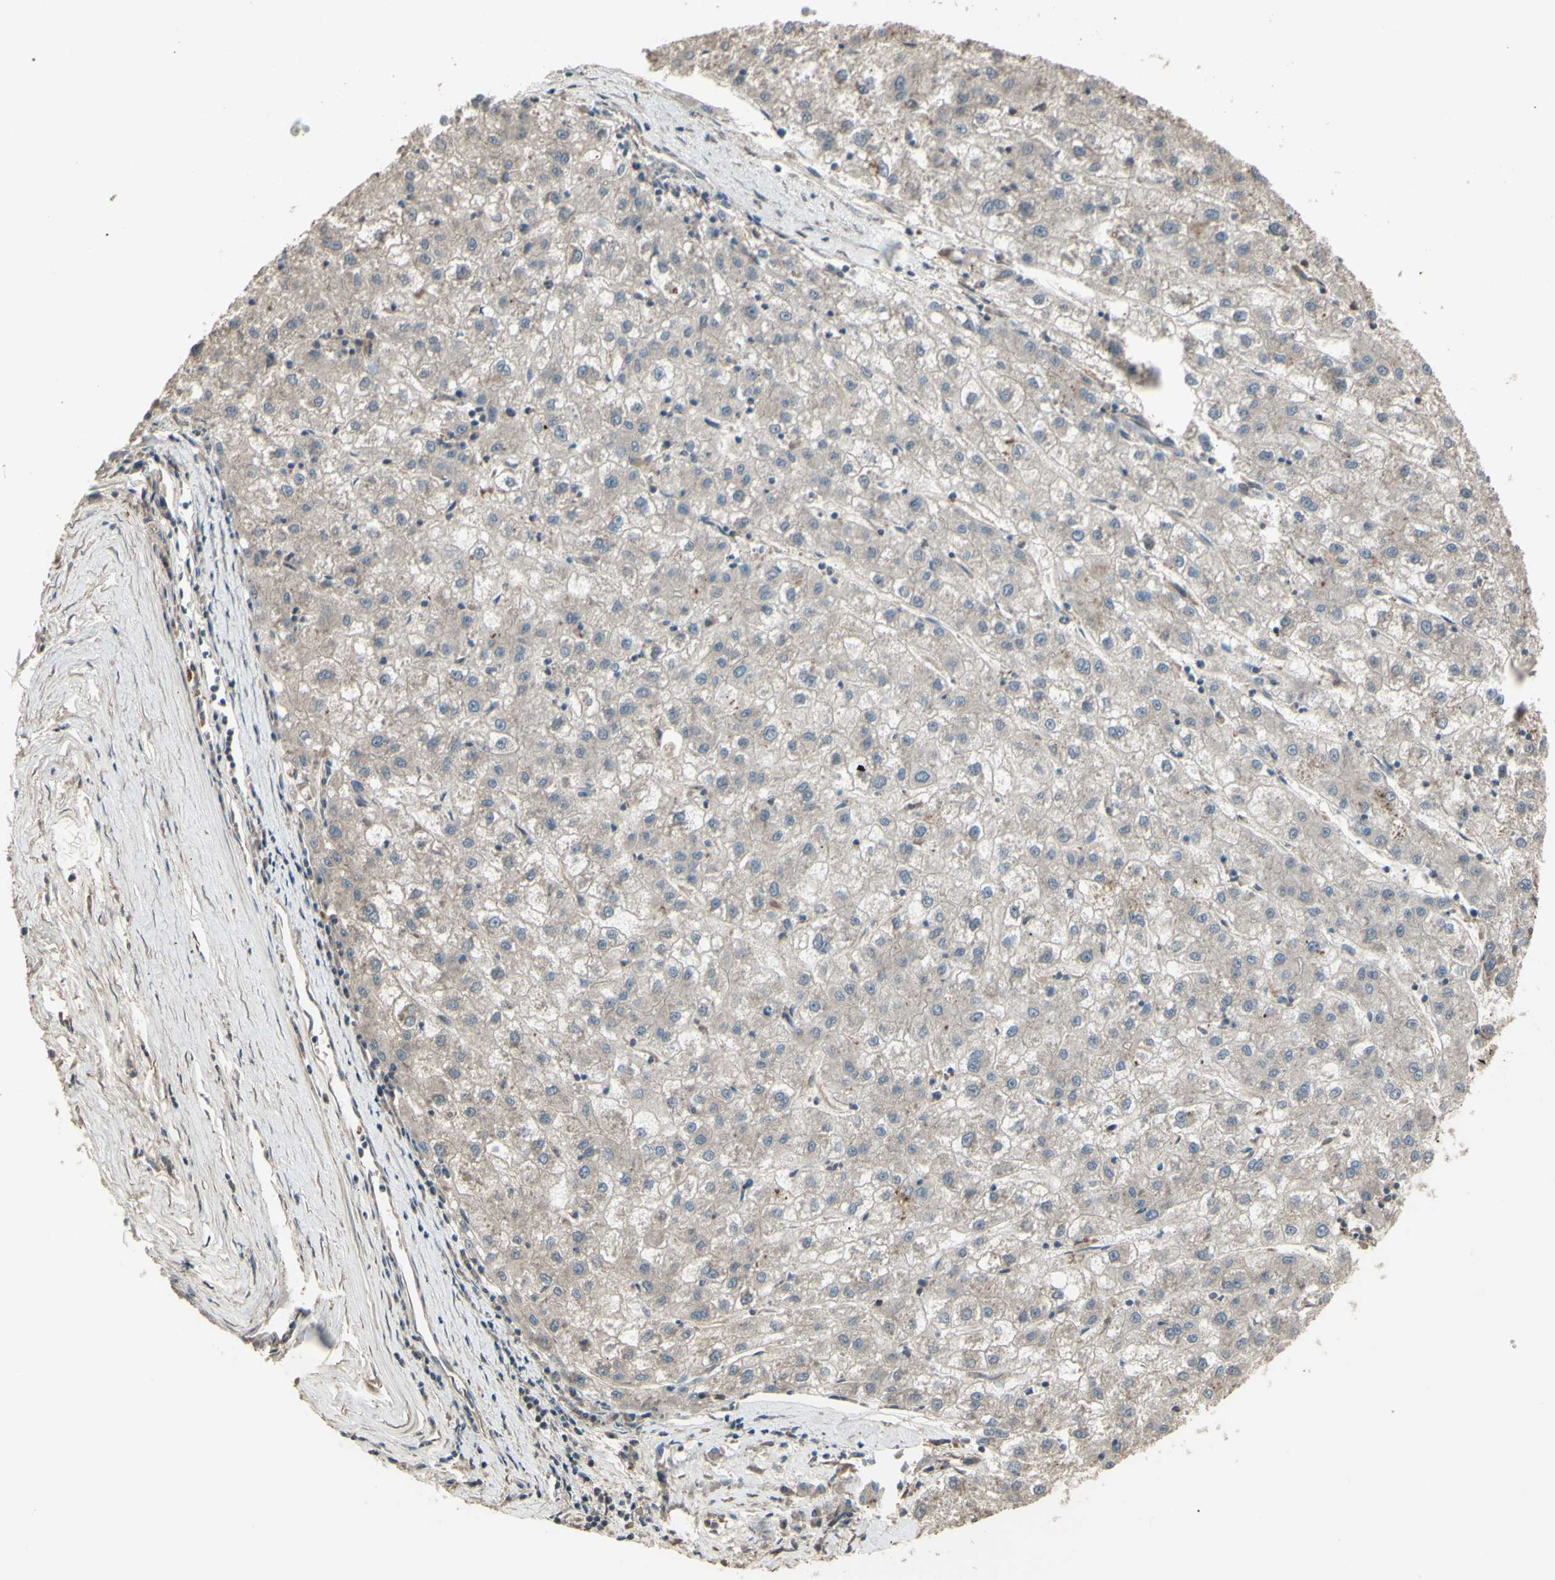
{"staining": {"intensity": "weak", "quantity": ">75%", "location": "cytoplasmic/membranous"}, "tissue": "liver cancer", "cell_type": "Tumor cells", "image_type": "cancer", "snomed": [{"axis": "morphology", "description": "Carcinoma, Hepatocellular, NOS"}, {"axis": "topography", "description": "Liver"}], "caption": "The micrograph displays staining of hepatocellular carcinoma (liver), revealing weak cytoplasmic/membranous protein positivity (brown color) within tumor cells. (Stains: DAB in brown, nuclei in blue, Microscopy: brightfield microscopy at high magnification).", "gene": "GNAS", "patient": {"sex": "male", "age": 72}}